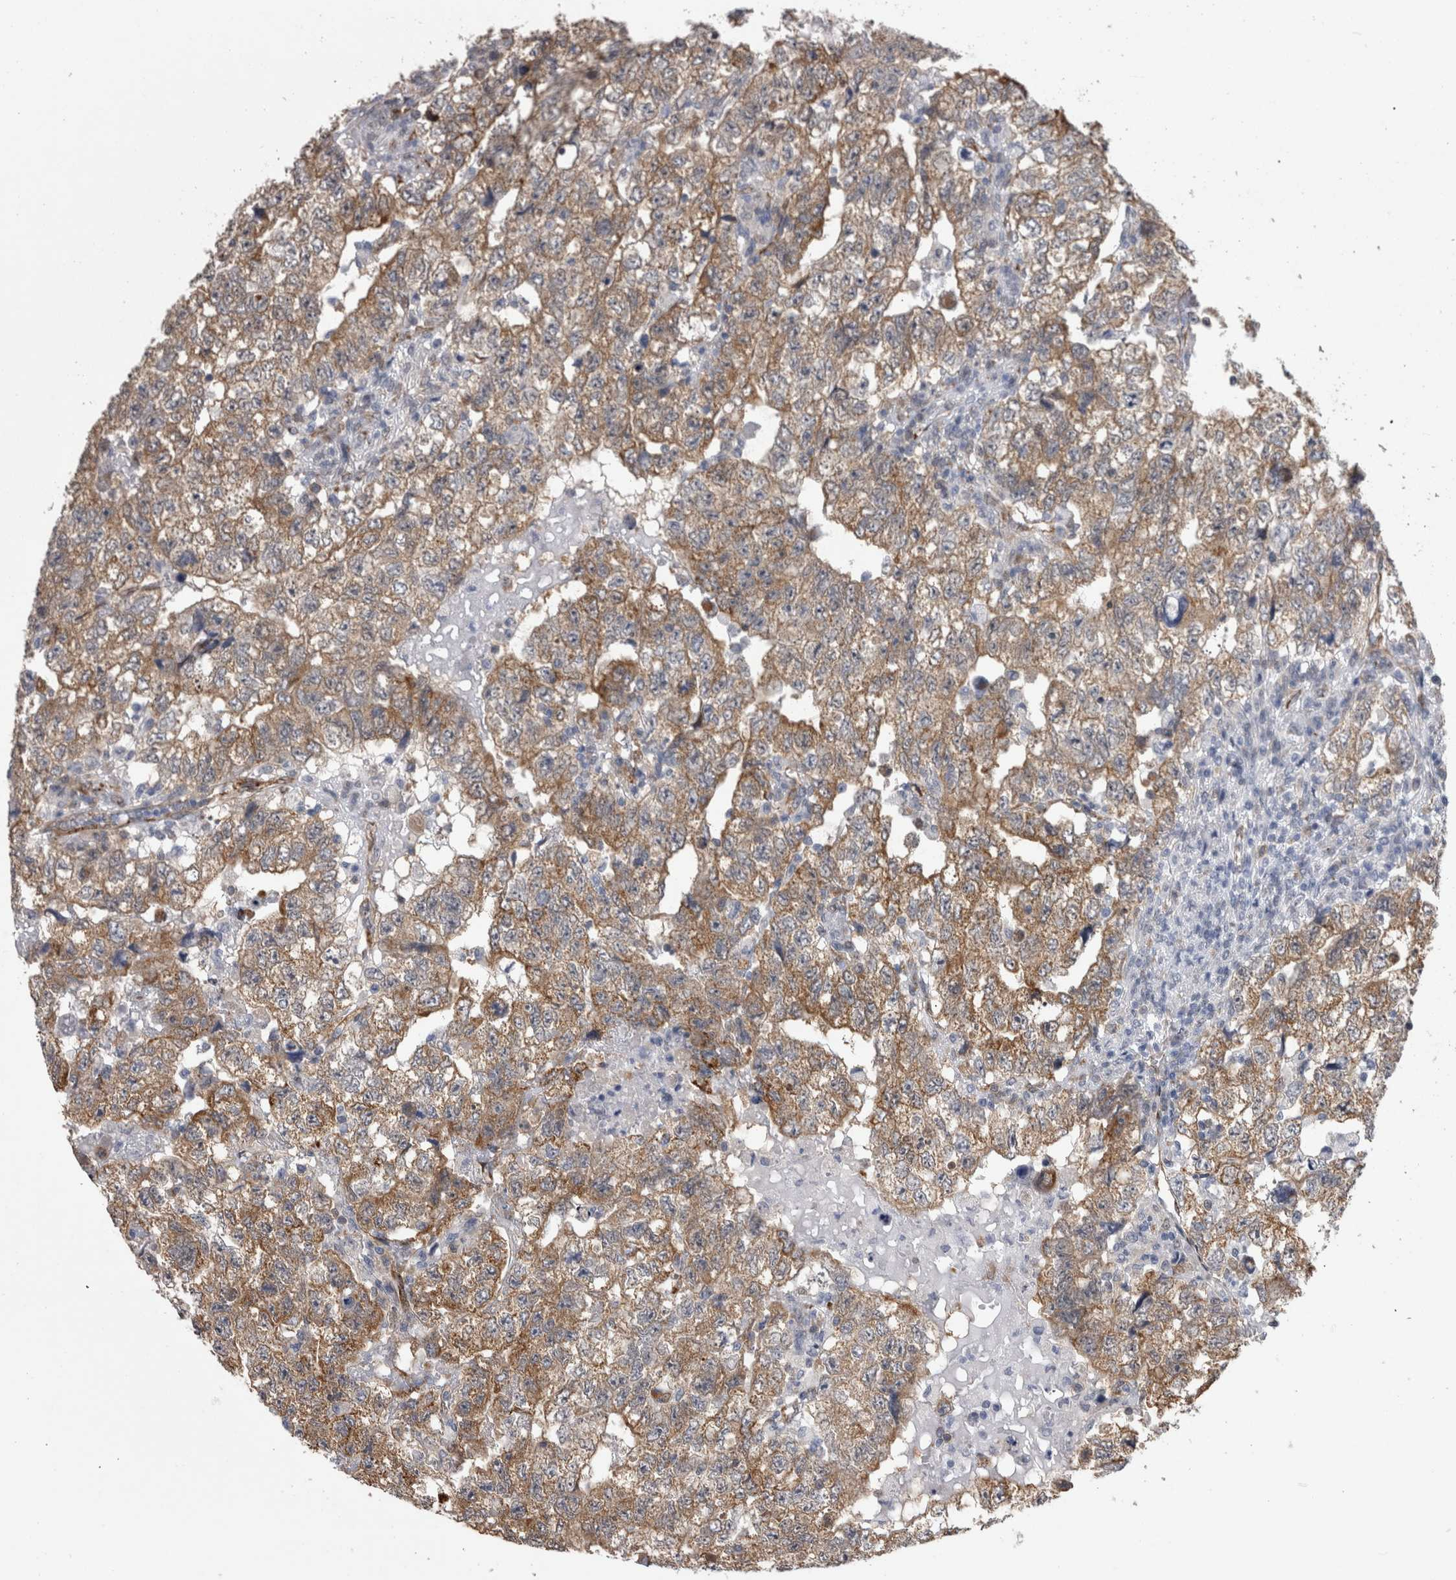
{"staining": {"intensity": "moderate", "quantity": ">75%", "location": "cytoplasmic/membranous"}, "tissue": "testis cancer", "cell_type": "Tumor cells", "image_type": "cancer", "snomed": [{"axis": "morphology", "description": "Carcinoma, Embryonal, NOS"}, {"axis": "topography", "description": "Testis"}], "caption": "This is a micrograph of IHC staining of testis cancer, which shows moderate staining in the cytoplasmic/membranous of tumor cells.", "gene": "ACOT7", "patient": {"sex": "male", "age": 36}}